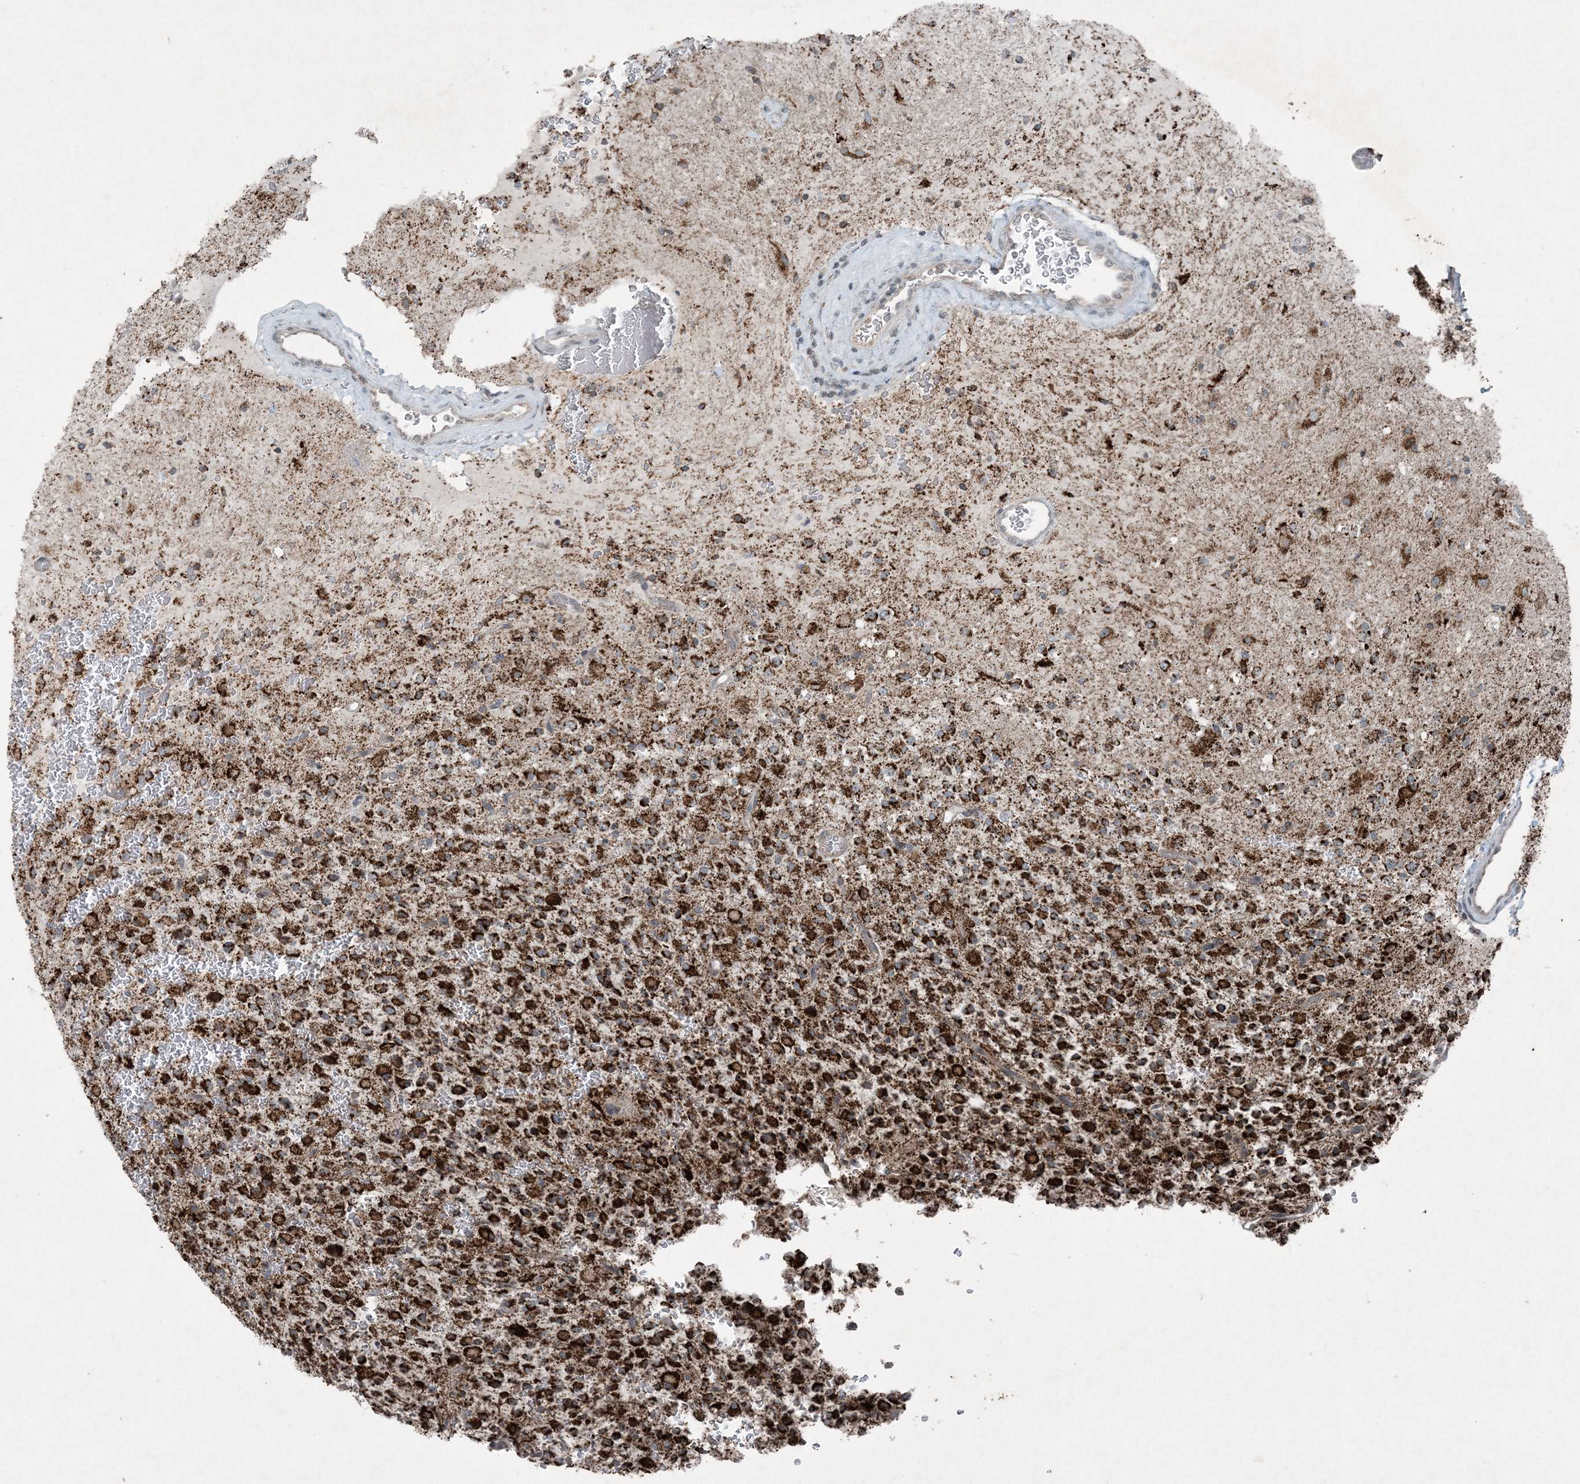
{"staining": {"intensity": "strong", "quantity": ">75%", "location": "cytoplasmic/membranous"}, "tissue": "glioma", "cell_type": "Tumor cells", "image_type": "cancer", "snomed": [{"axis": "morphology", "description": "Glioma, malignant, High grade"}, {"axis": "topography", "description": "Brain"}], "caption": "Strong cytoplasmic/membranous expression is identified in about >75% of tumor cells in malignant high-grade glioma.", "gene": "PC", "patient": {"sex": "male", "age": 34}}